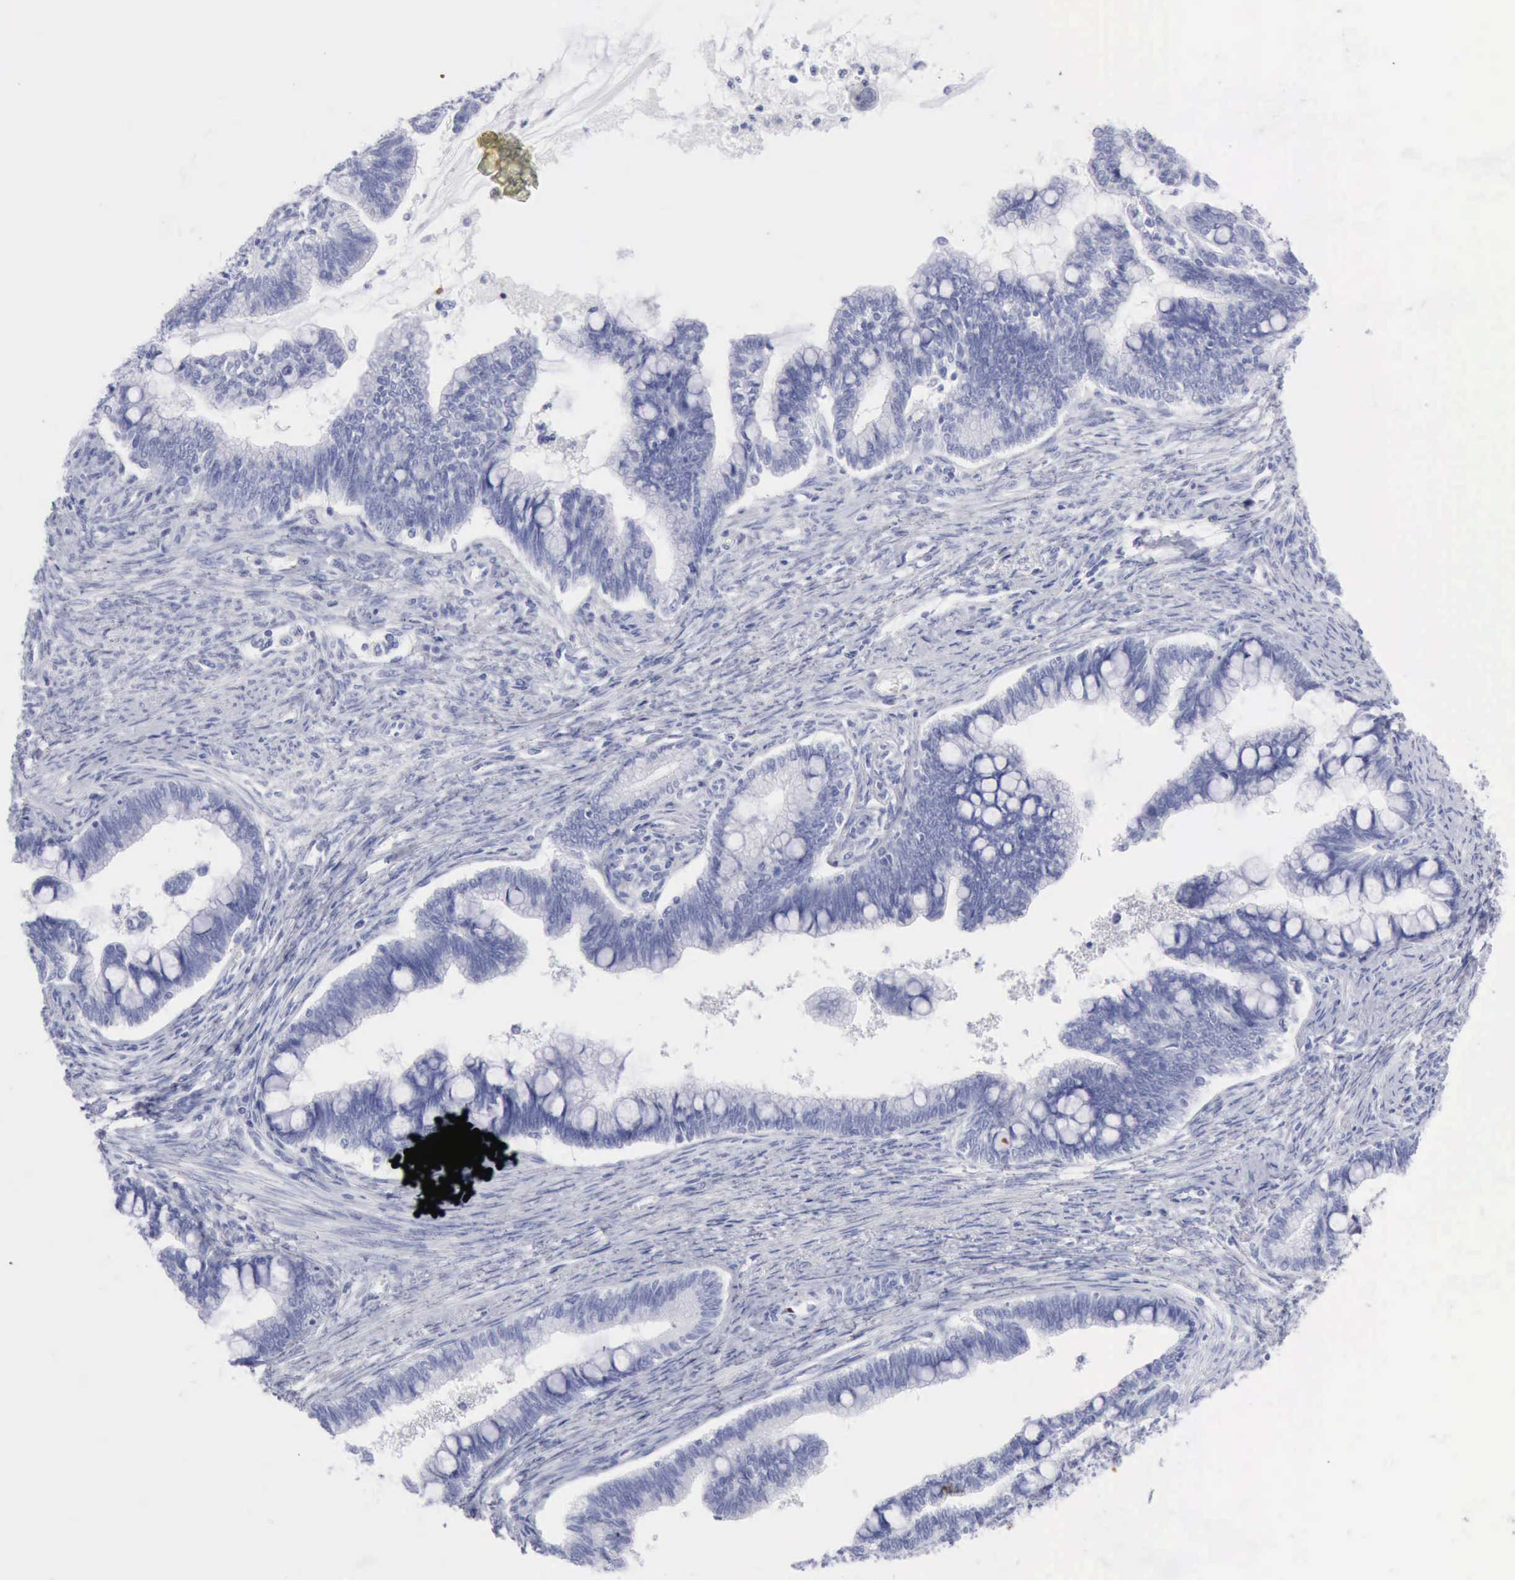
{"staining": {"intensity": "negative", "quantity": "none", "location": "none"}, "tissue": "cervical cancer", "cell_type": "Tumor cells", "image_type": "cancer", "snomed": [{"axis": "morphology", "description": "Adenocarcinoma, NOS"}, {"axis": "topography", "description": "Cervix"}], "caption": "Immunohistochemistry histopathology image of adenocarcinoma (cervical) stained for a protein (brown), which reveals no positivity in tumor cells.", "gene": "KRT10", "patient": {"sex": "female", "age": 36}}